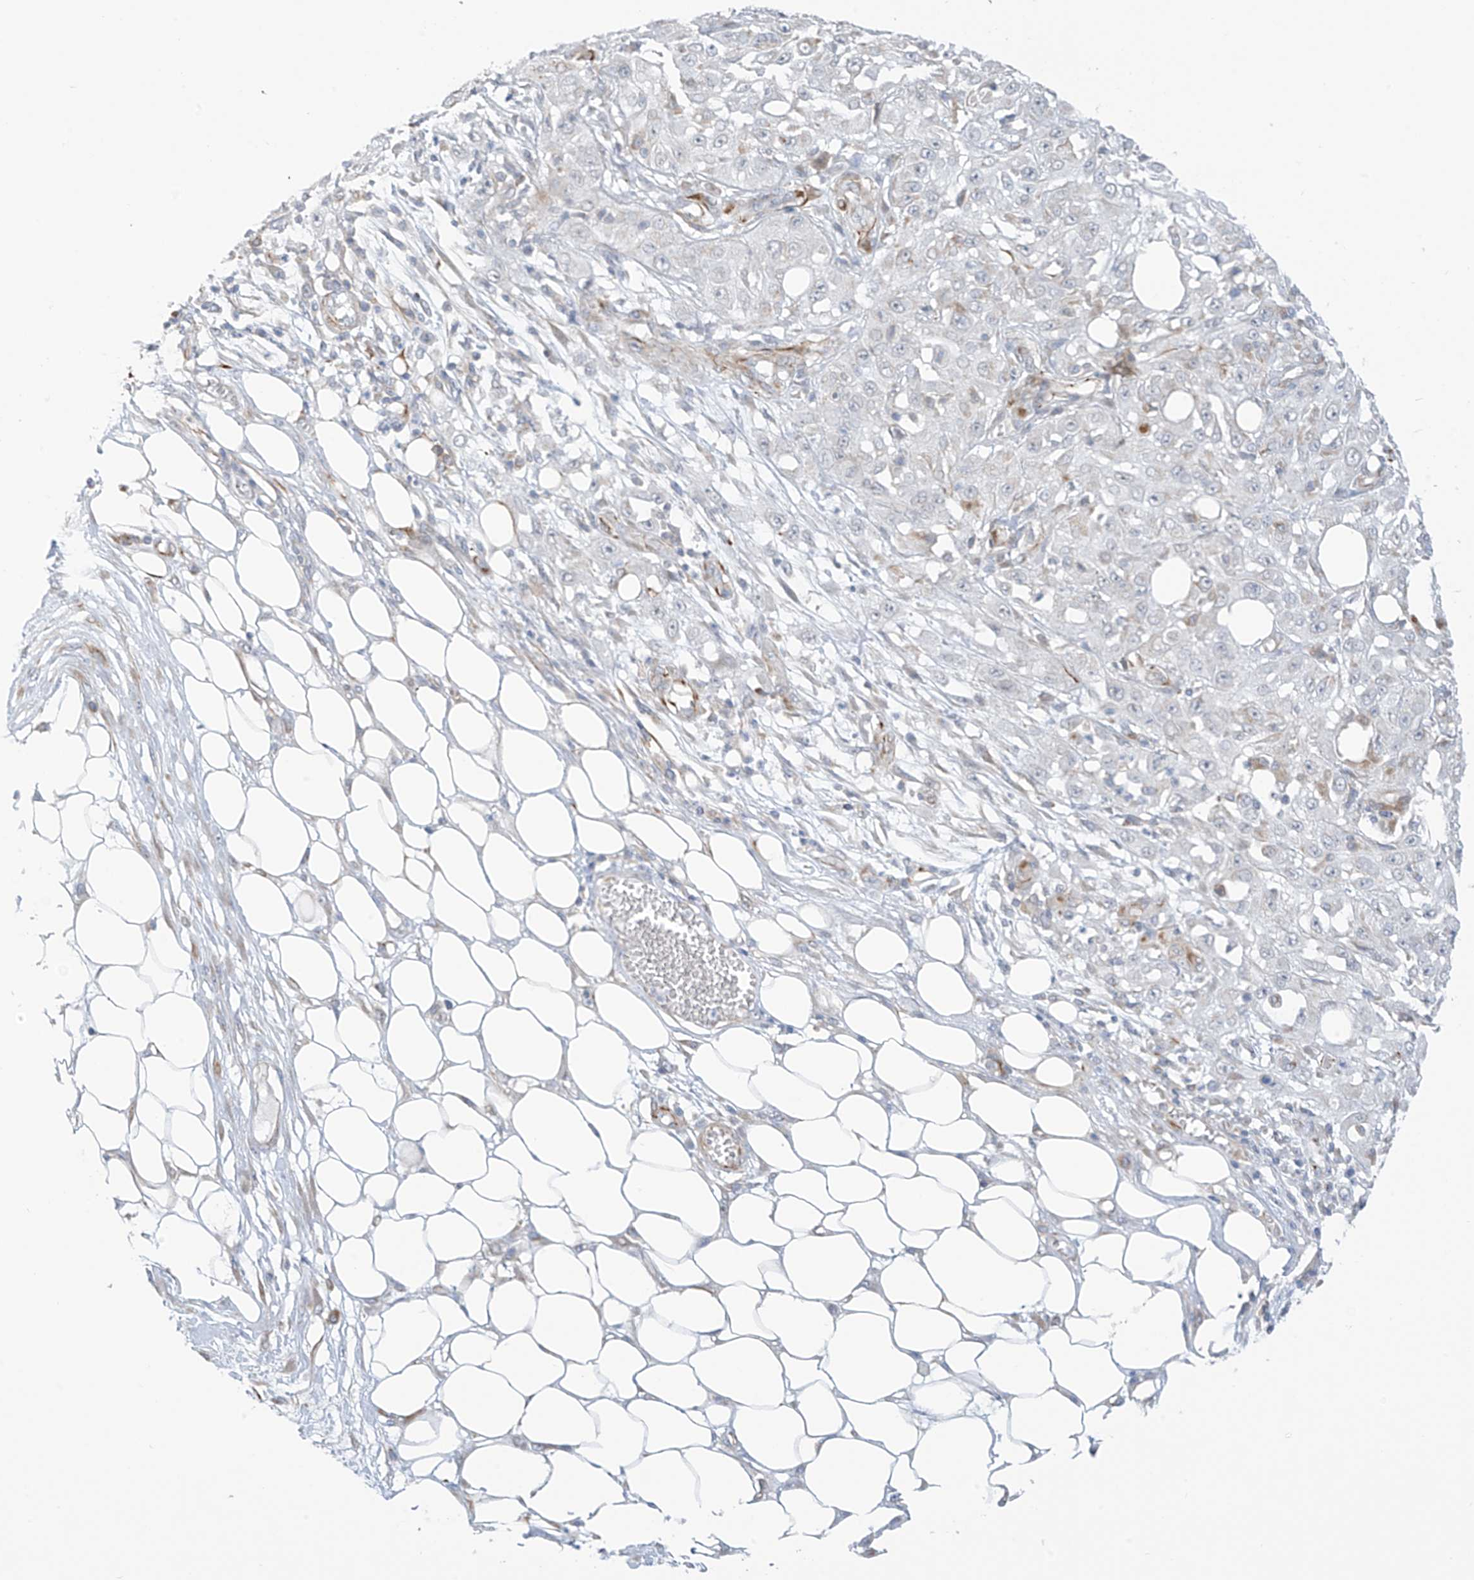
{"staining": {"intensity": "negative", "quantity": "none", "location": "none"}, "tissue": "skin cancer", "cell_type": "Tumor cells", "image_type": "cancer", "snomed": [{"axis": "morphology", "description": "Squamous cell carcinoma, NOS"}, {"axis": "morphology", "description": "Squamous cell carcinoma, metastatic, NOS"}, {"axis": "topography", "description": "Skin"}, {"axis": "topography", "description": "Lymph node"}], "caption": "The photomicrograph shows no significant positivity in tumor cells of metastatic squamous cell carcinoma (skin). Brightfield microscopy of immunohistochemistry stained with DAB (brown) and hematoxylin (blue), captured at high magnification.", "gene": "HS6ST2", "patient": {"sex": "male", "age": 75}}